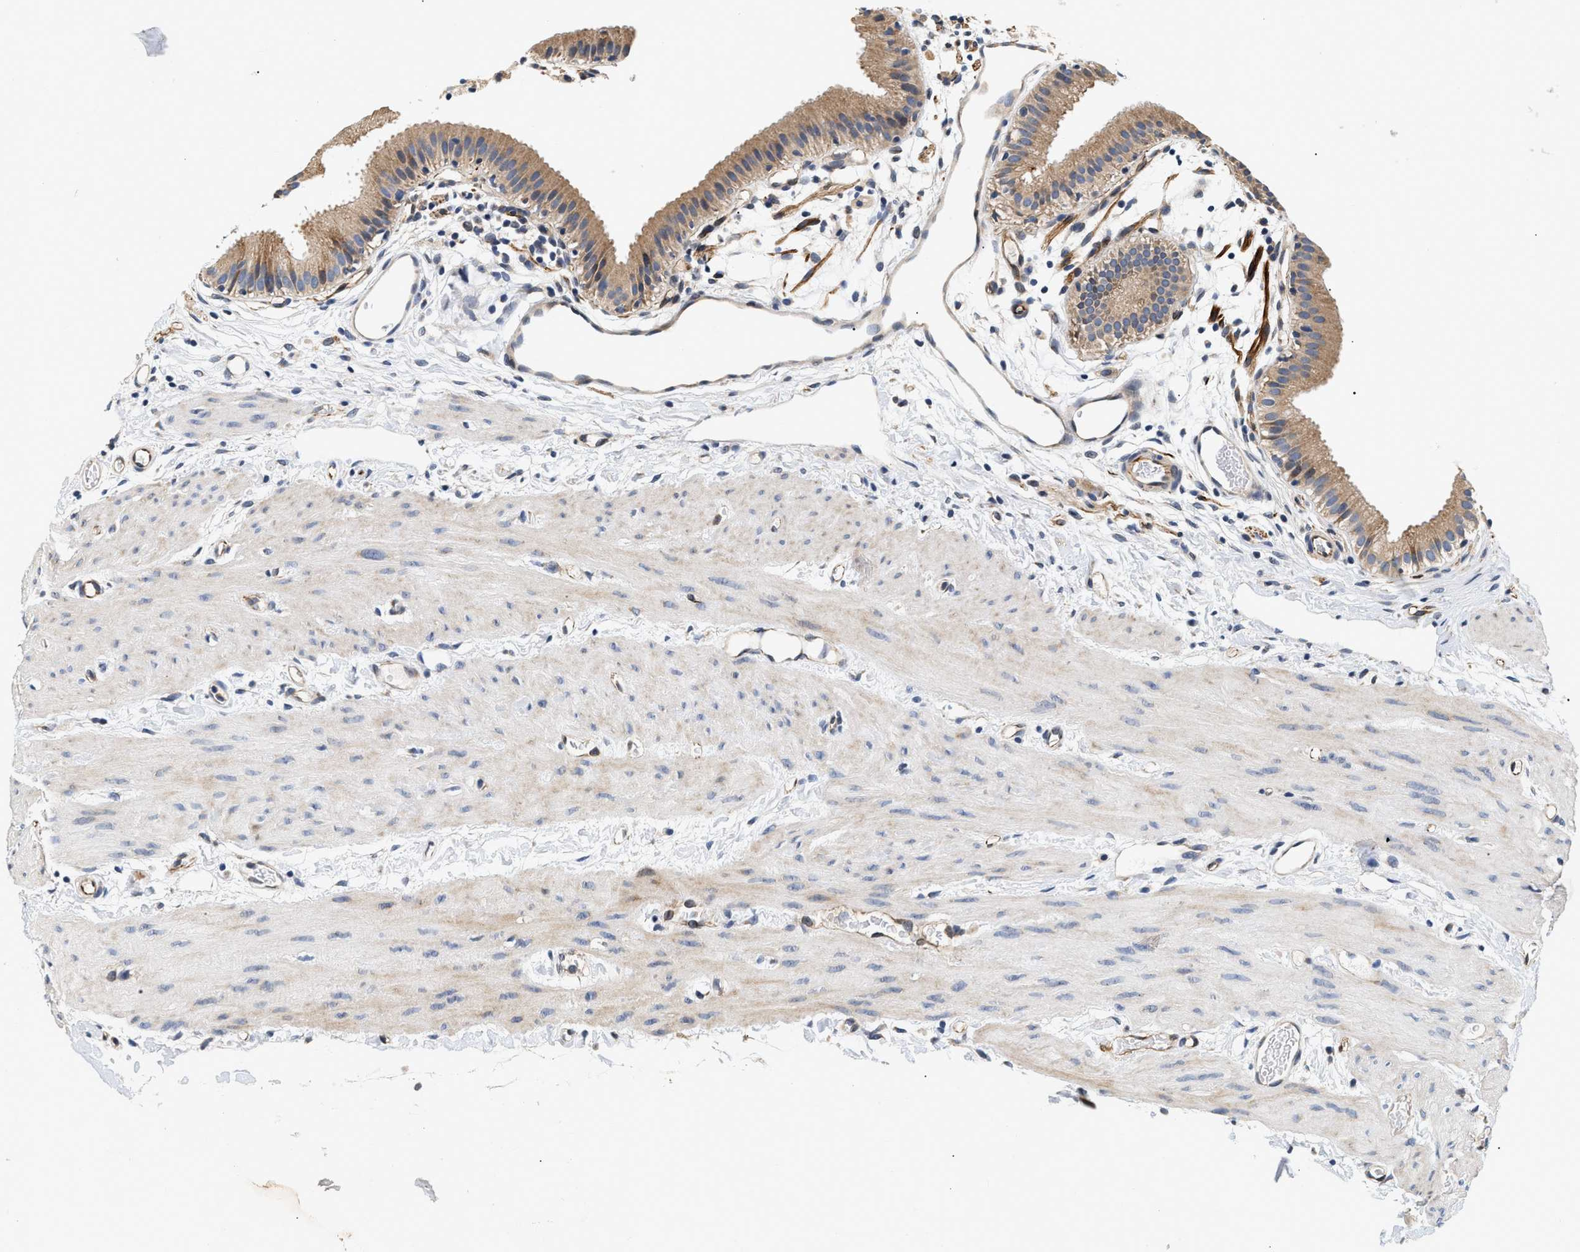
{"staining": {"intensity": "moderate", "quantity": ">75%", "location": "cytoplasmic/membranous"}, "tissue": "gallbladder", "cell_type": "Glandular cells", "image_type": "normal", "snomed": [{"axis": "morphology", "description": "Normal tissue, NOS"}, {"axis": "topography", "description": "Gallbladder"}], "caption": "This micrograph reveals IHC staining of normal gallbladder, with medium moderate cytoplasmic/membranous positivity in about >75% of glandular cells.", "gene": "IFT74", "patient": {"sex": "female", "age": 26}}